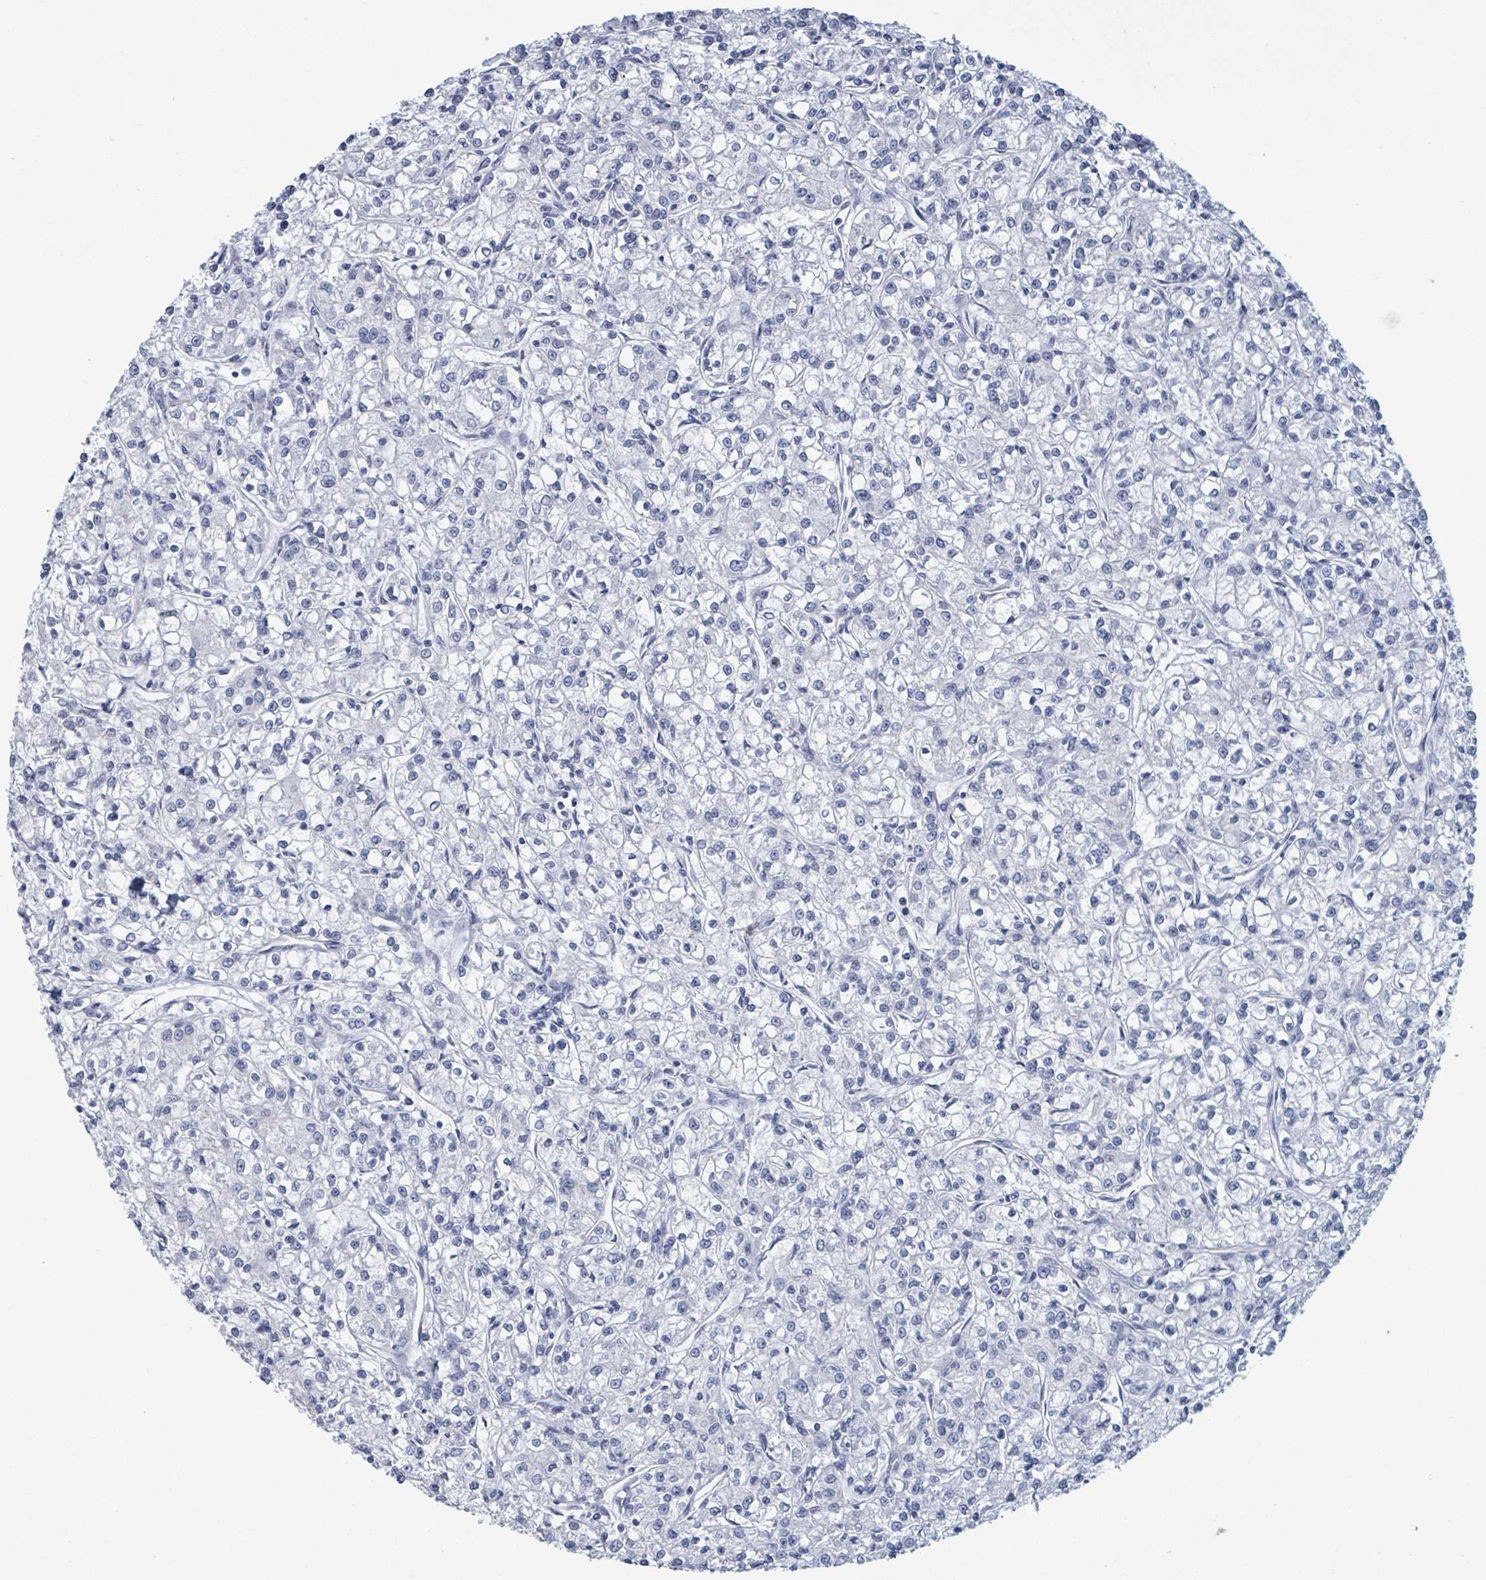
{"staining": {"intensity": "negative", "quantity": "none", "location": "none"}, "tissue": "renal cancer", "cell_type": "Tumor cells", "image_type": "cancer", "snomed": [{"axis": "morphology", "description": "Adenocarcinoma, NOS"}, {"axis": "topography", "description": "Kidney"}], "caption": "An immunohistochemistry micrograph of renal cancer is shown. There is no staining in tumor cells of renal cancer. (DAB (3,3'-diaminobenzidine) immunohistochemistry (IHC) visualized using brightfield microscopy, high magnification).", "gene": "ZNF771", "patient": {"sex": "female", "age": 59}}